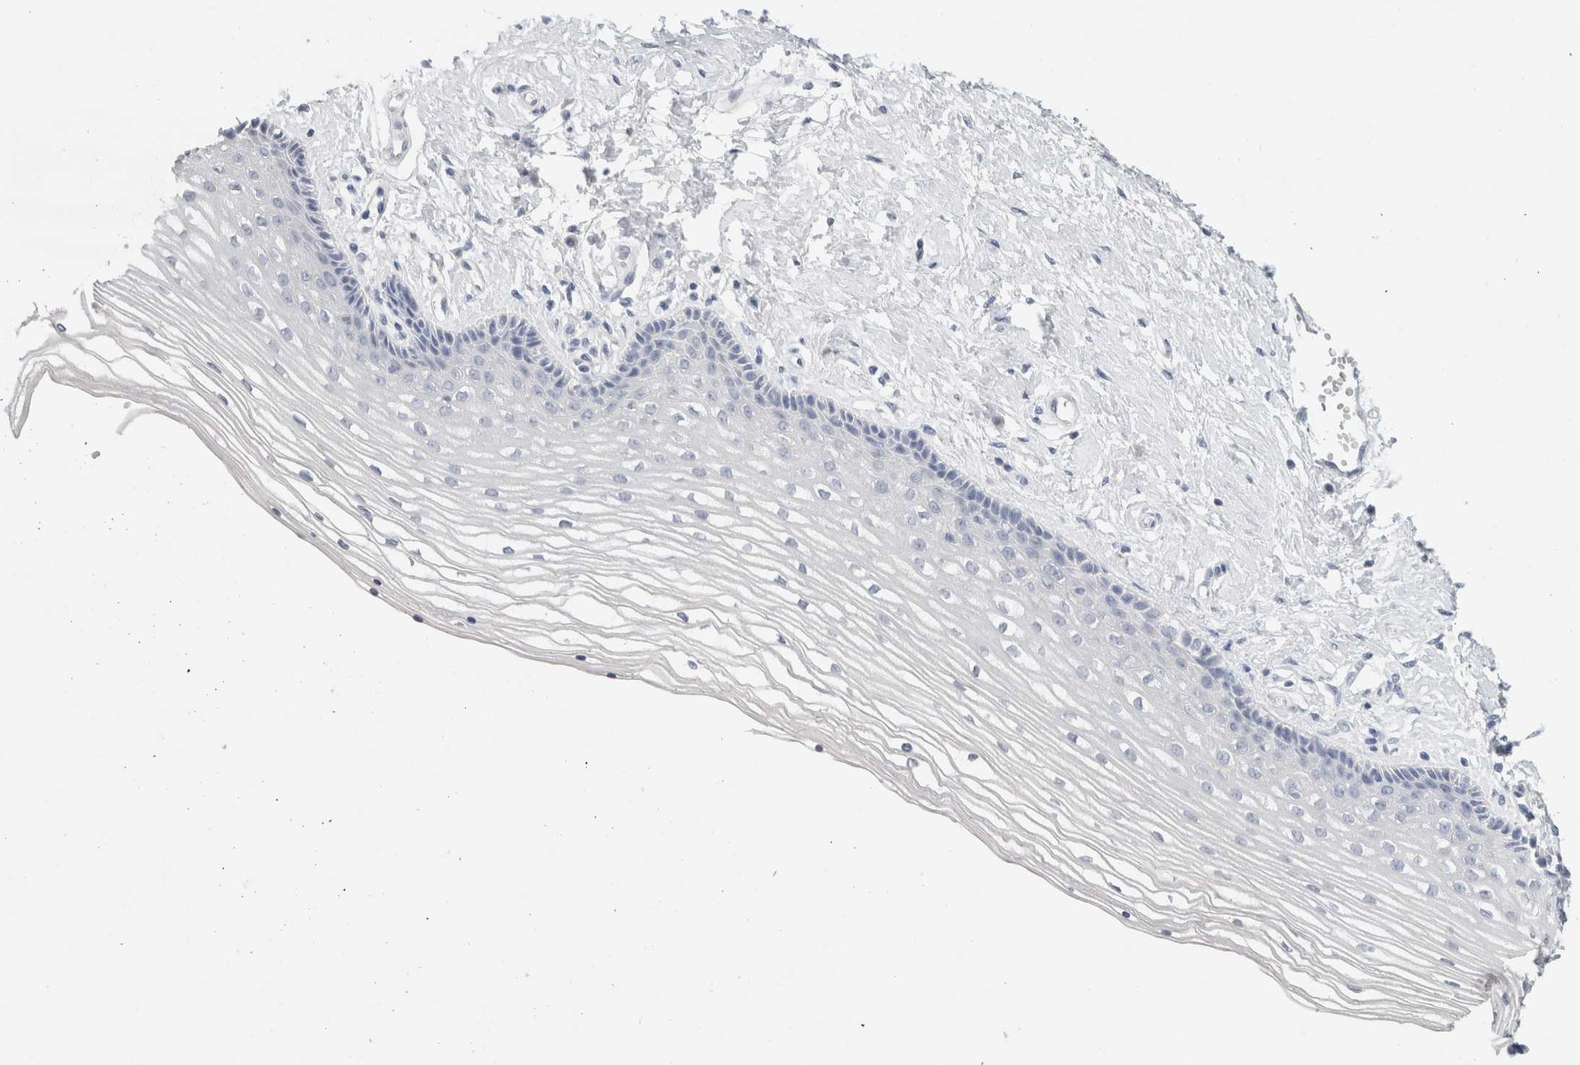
{"staining": {"intensity": "negative", "quantity": "none", "location": "none"}, "tissue": "vagina", "cell_type": "Squamous epithelial cells", "image_type": "normal", "snomed": [{"axis": "morphology", "description": "Normal tissue, NOS"}, {"axis": "topography", "description": "Vagina"}], "caption": "Photomicrograph shows no protein staining in squamous epithelial cells of benign vagina.", "gene": "BCAN", "patient": {"sex": "female", "age": 46}}